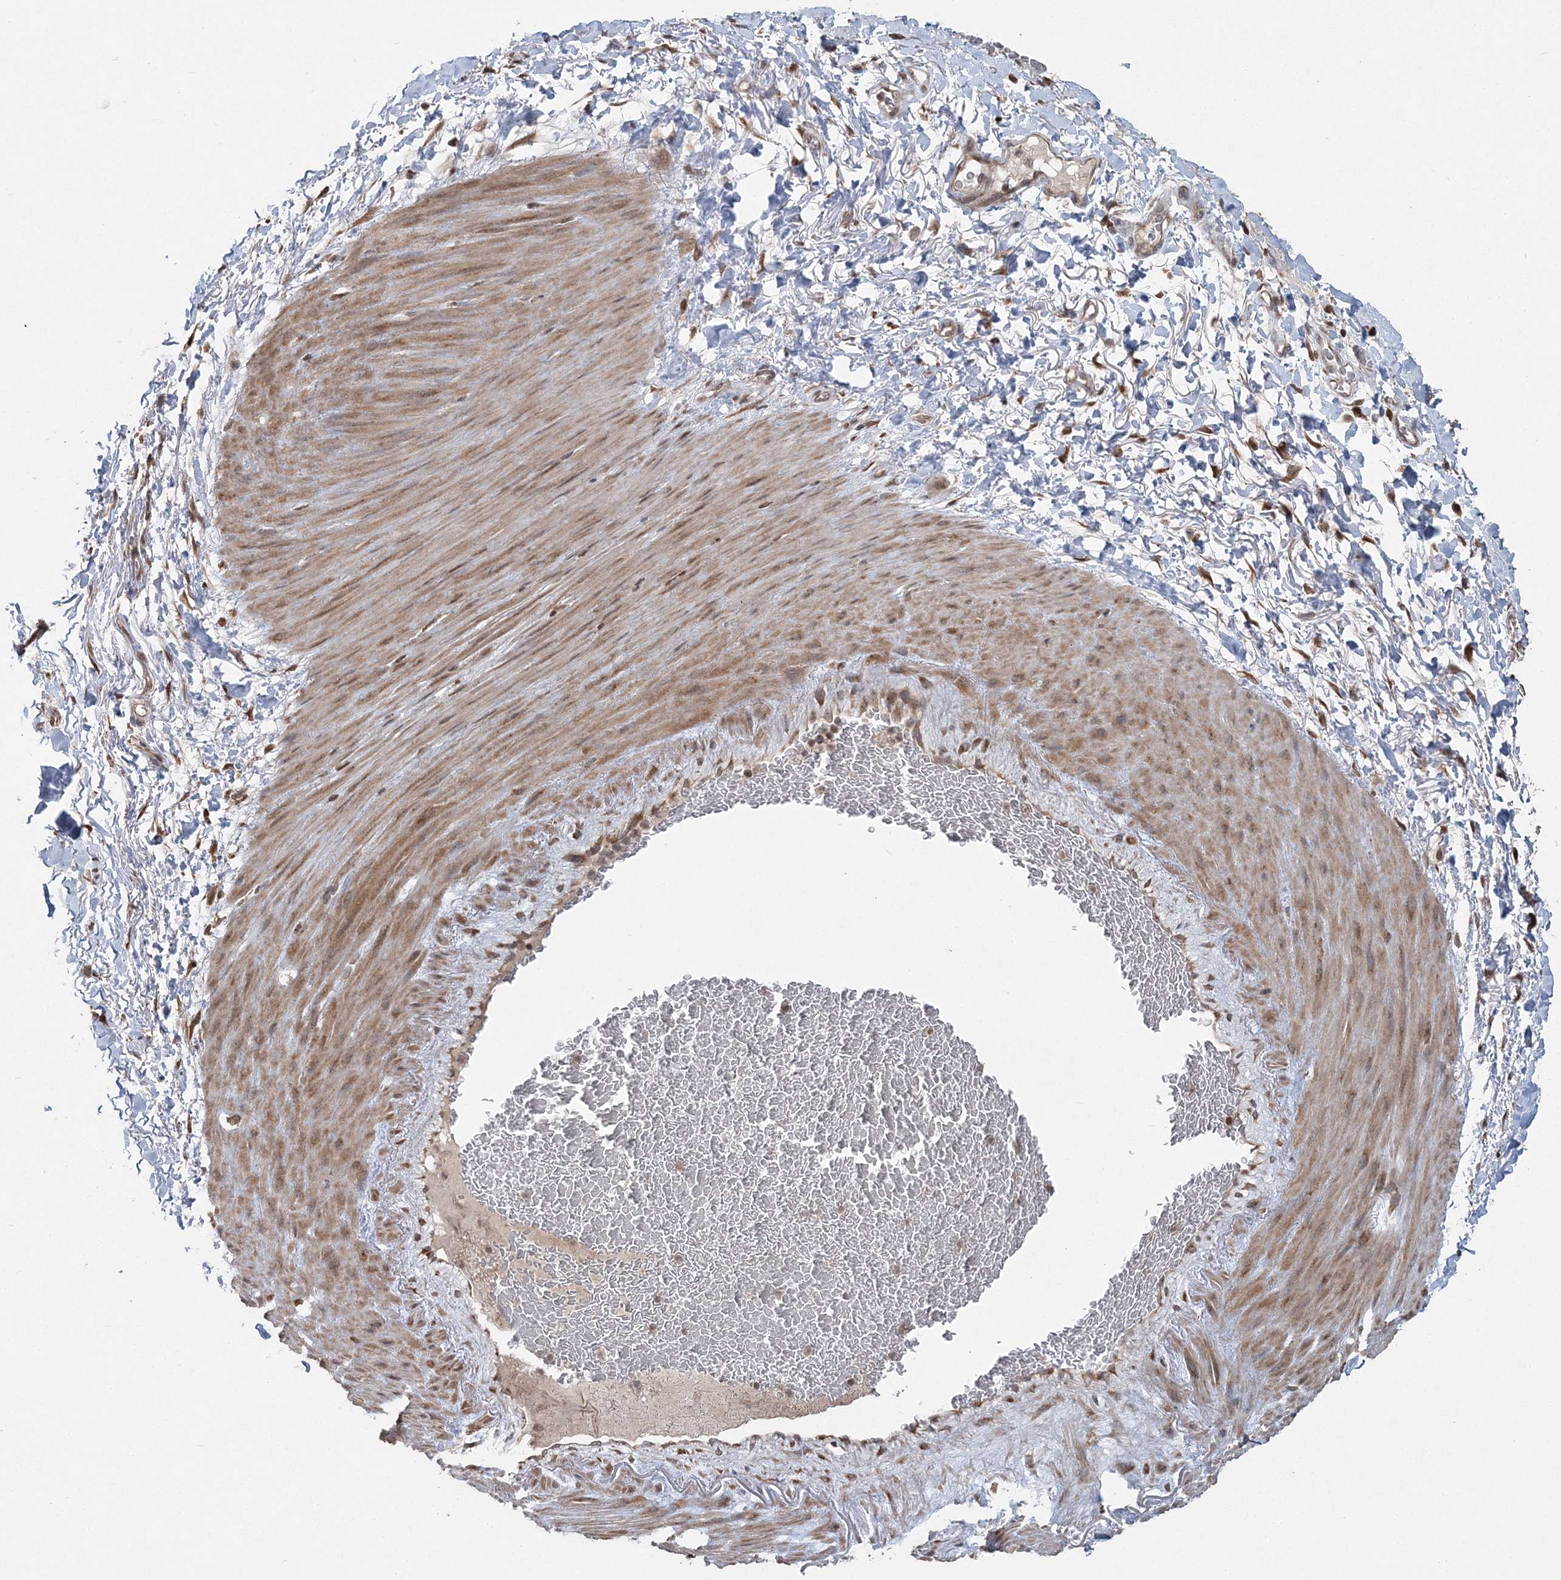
{"staining": {"intensity": "weak", "quantity": ">75%", "location": "cytoplasmic/membranous"}, "tissue": "adipose tissue", "cell_type": "Adipocytes", "image_type": "normal", "snomed": [{"axis": "morphology", "description": "Normal tissue, NOS"}, {"axis": "morphology", "description": "Adenocarcinoma, NOS"}, {"axis": "topography", "description": "Esophagus"}], "caption": "Adipocytes demonstrate low levels of weak cytoplasmic/membranous staining in about >75% of cells in unremarkable human adipose tissue.", "gene": "SLU7", "patient": {"sex": "male", "age": 62}}